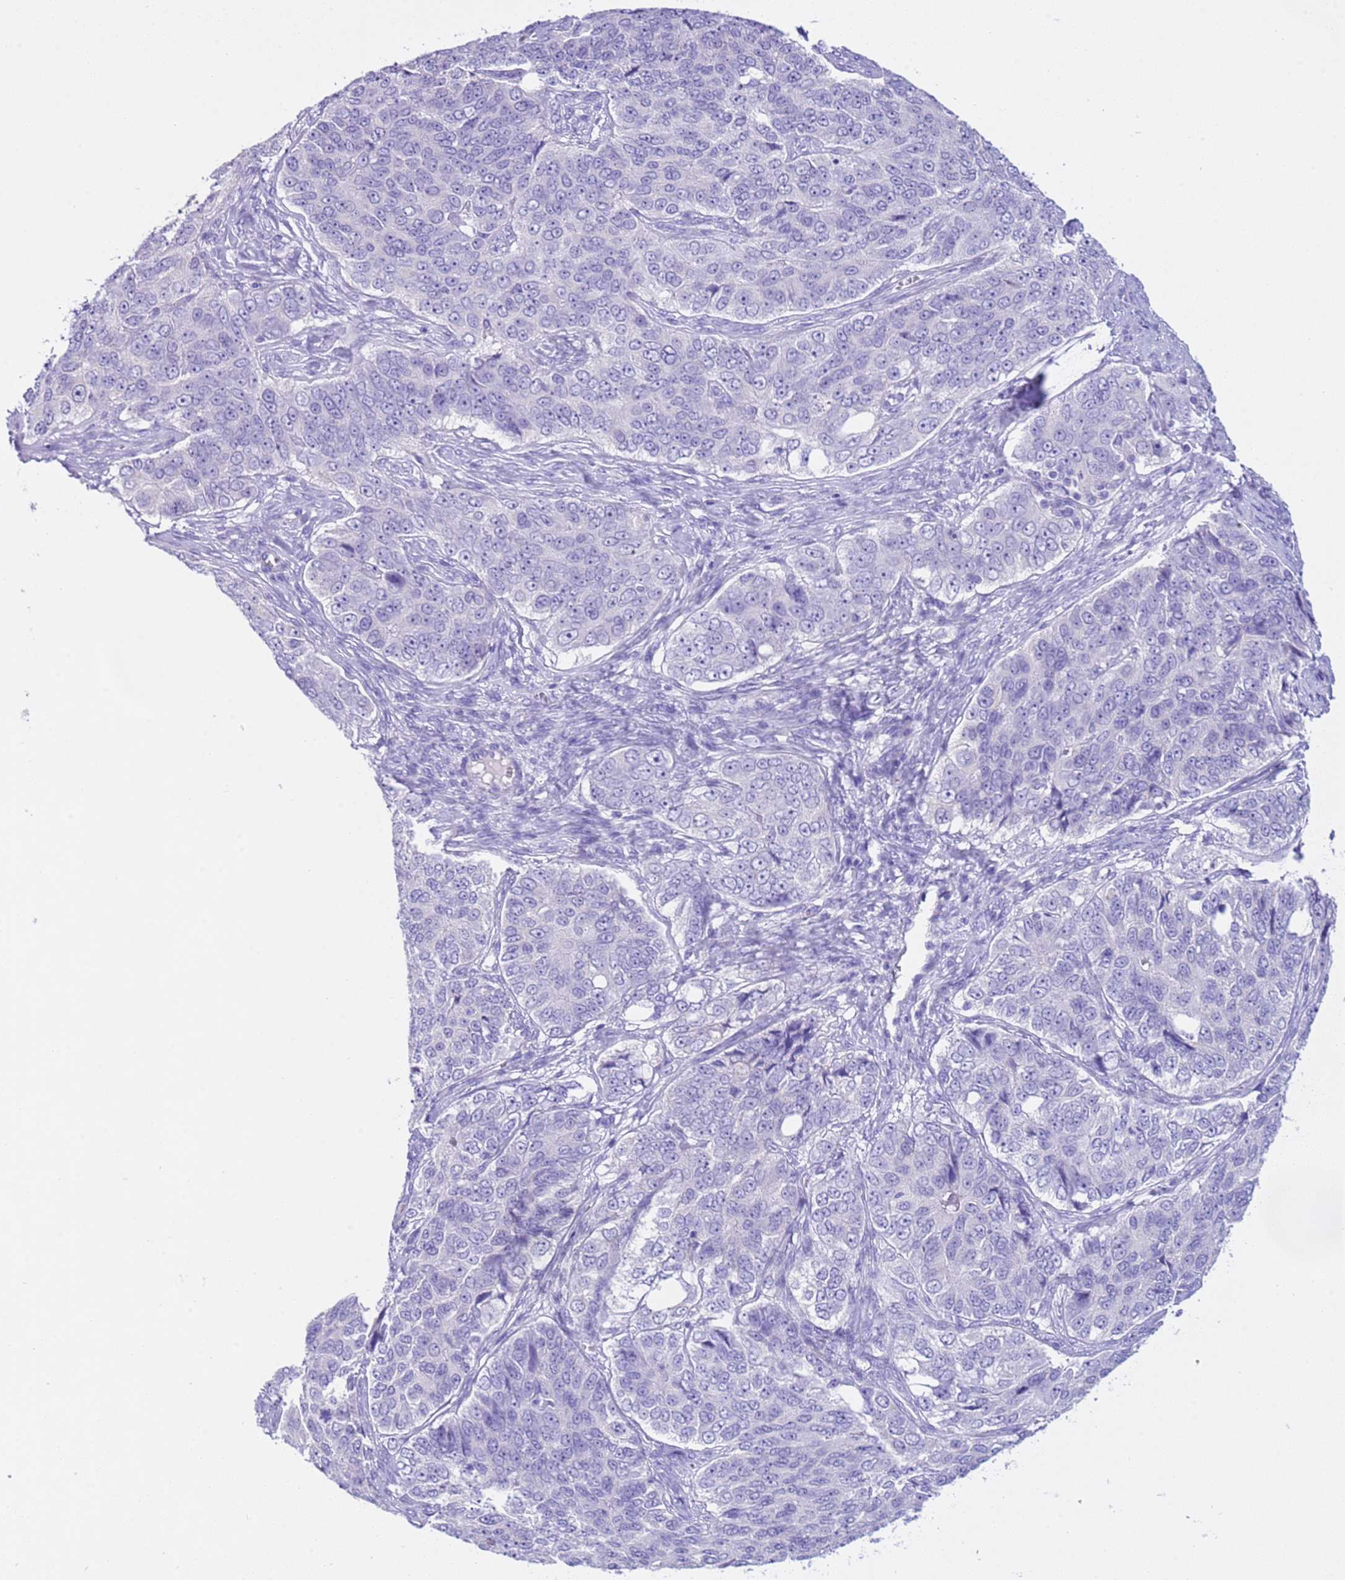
{"staining": {"intensity": "negative", "quantity": "none", "location": "none"}, "tissue": "ovarian cancer", "cell_type": "Tumor cells", "image_type": "cancer", "snomed": [{"axis": "morphology", "description": "Carcinoma, endometroid"}, {"axis": "topography", "description": "Ovary"}], "caption": "A high-resolution photomicrograph shows IHC staining of ovarian cancer, which displays no significant positivity in tumor cells.", "gene": "CPB1", "patient": {"sex": "female", "age": 51}}